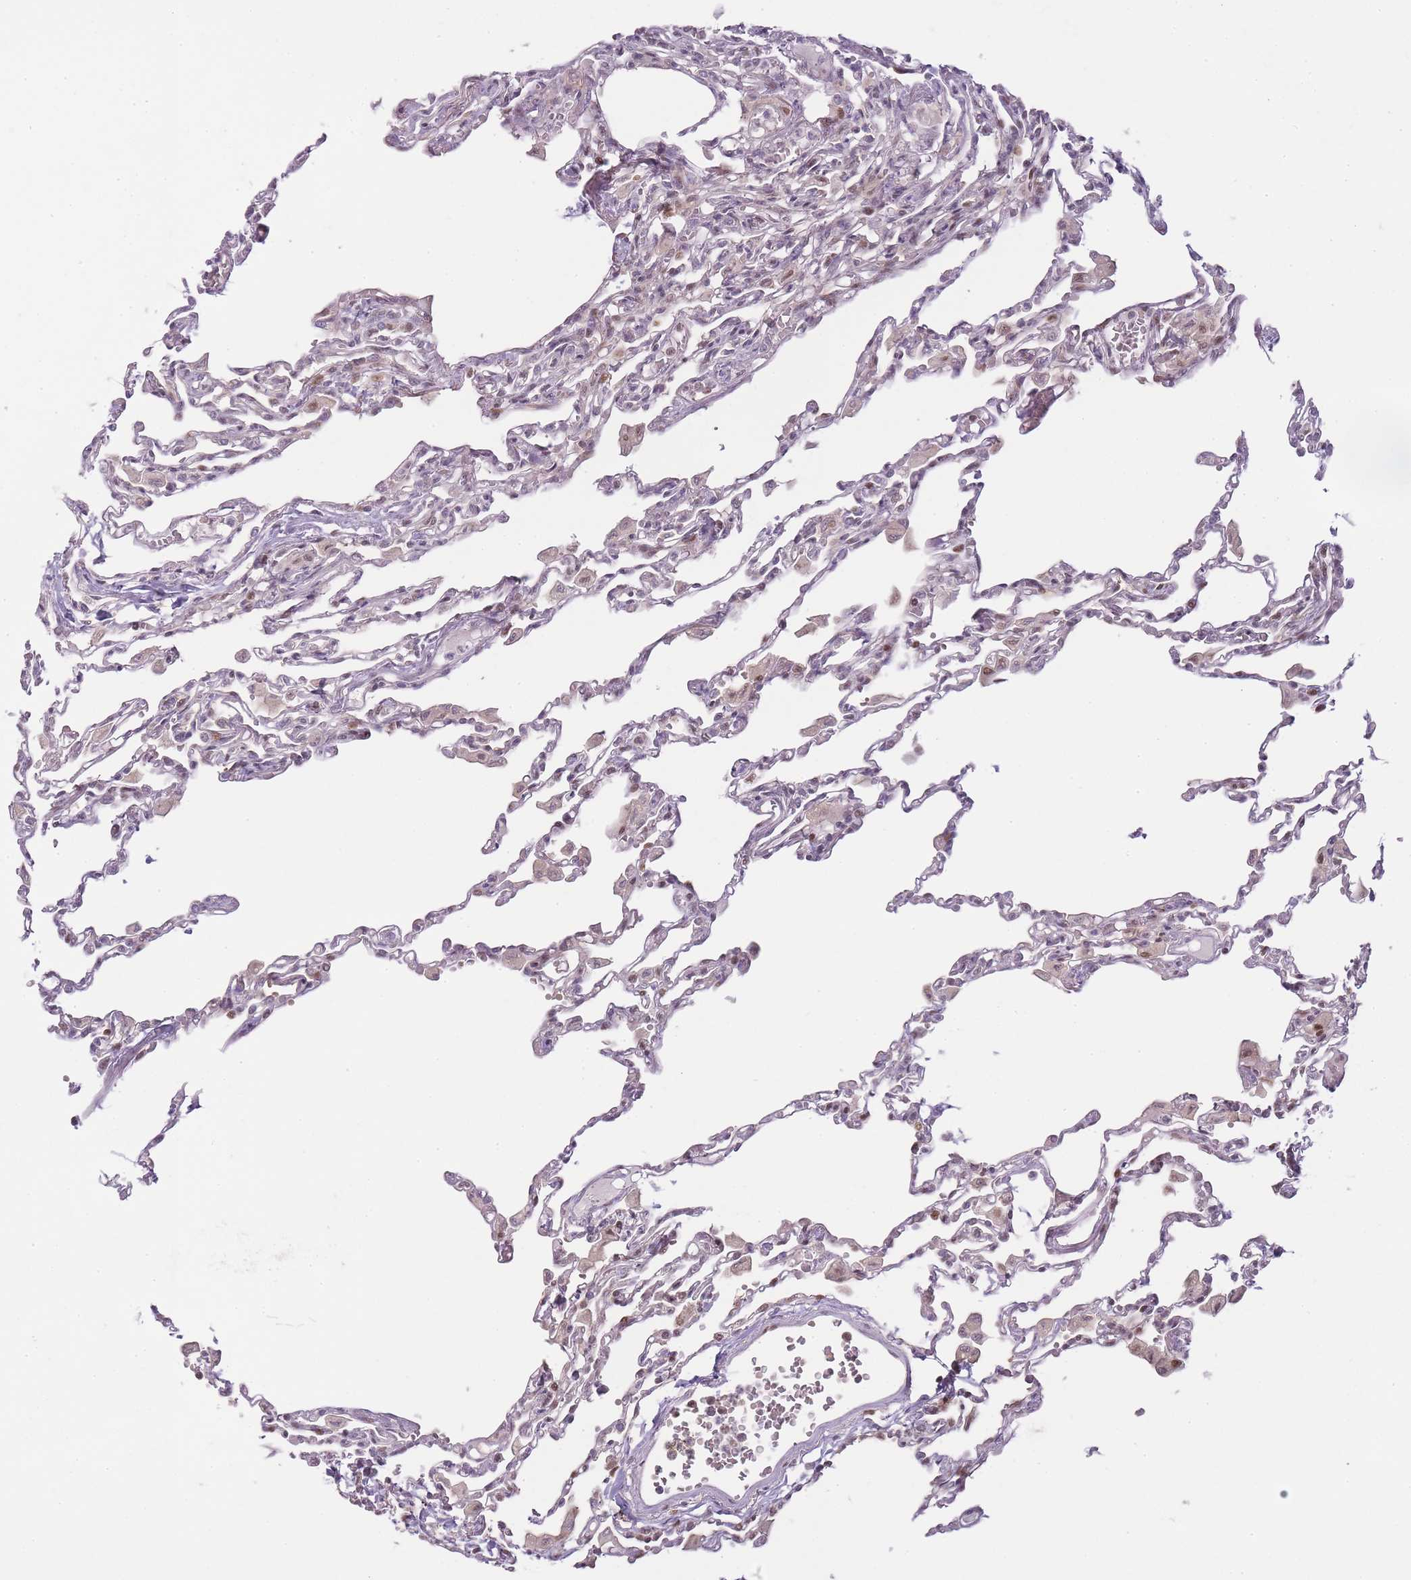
{"staining": {"intensity": "moderate", "quantity": "25%-75%", "location": "nuclear"}, "tissue": "lung", "cell_type": "Alveolar cells", "image_type": "normal", "snomed": [{"axis": "morphology", "description": "Normal tissue, NOS"}, {"axis": "topography", "description": "Bronchus"}, {"axis": "topography", "description": "Lung"}], "caption": "Human lung stained for a protein (brown) shows moderate nuclear positive staining in approximately 25%-75% of alveolar cells.", "gene": "OGG1", "patient": {"sex": "female", "age": 49}}